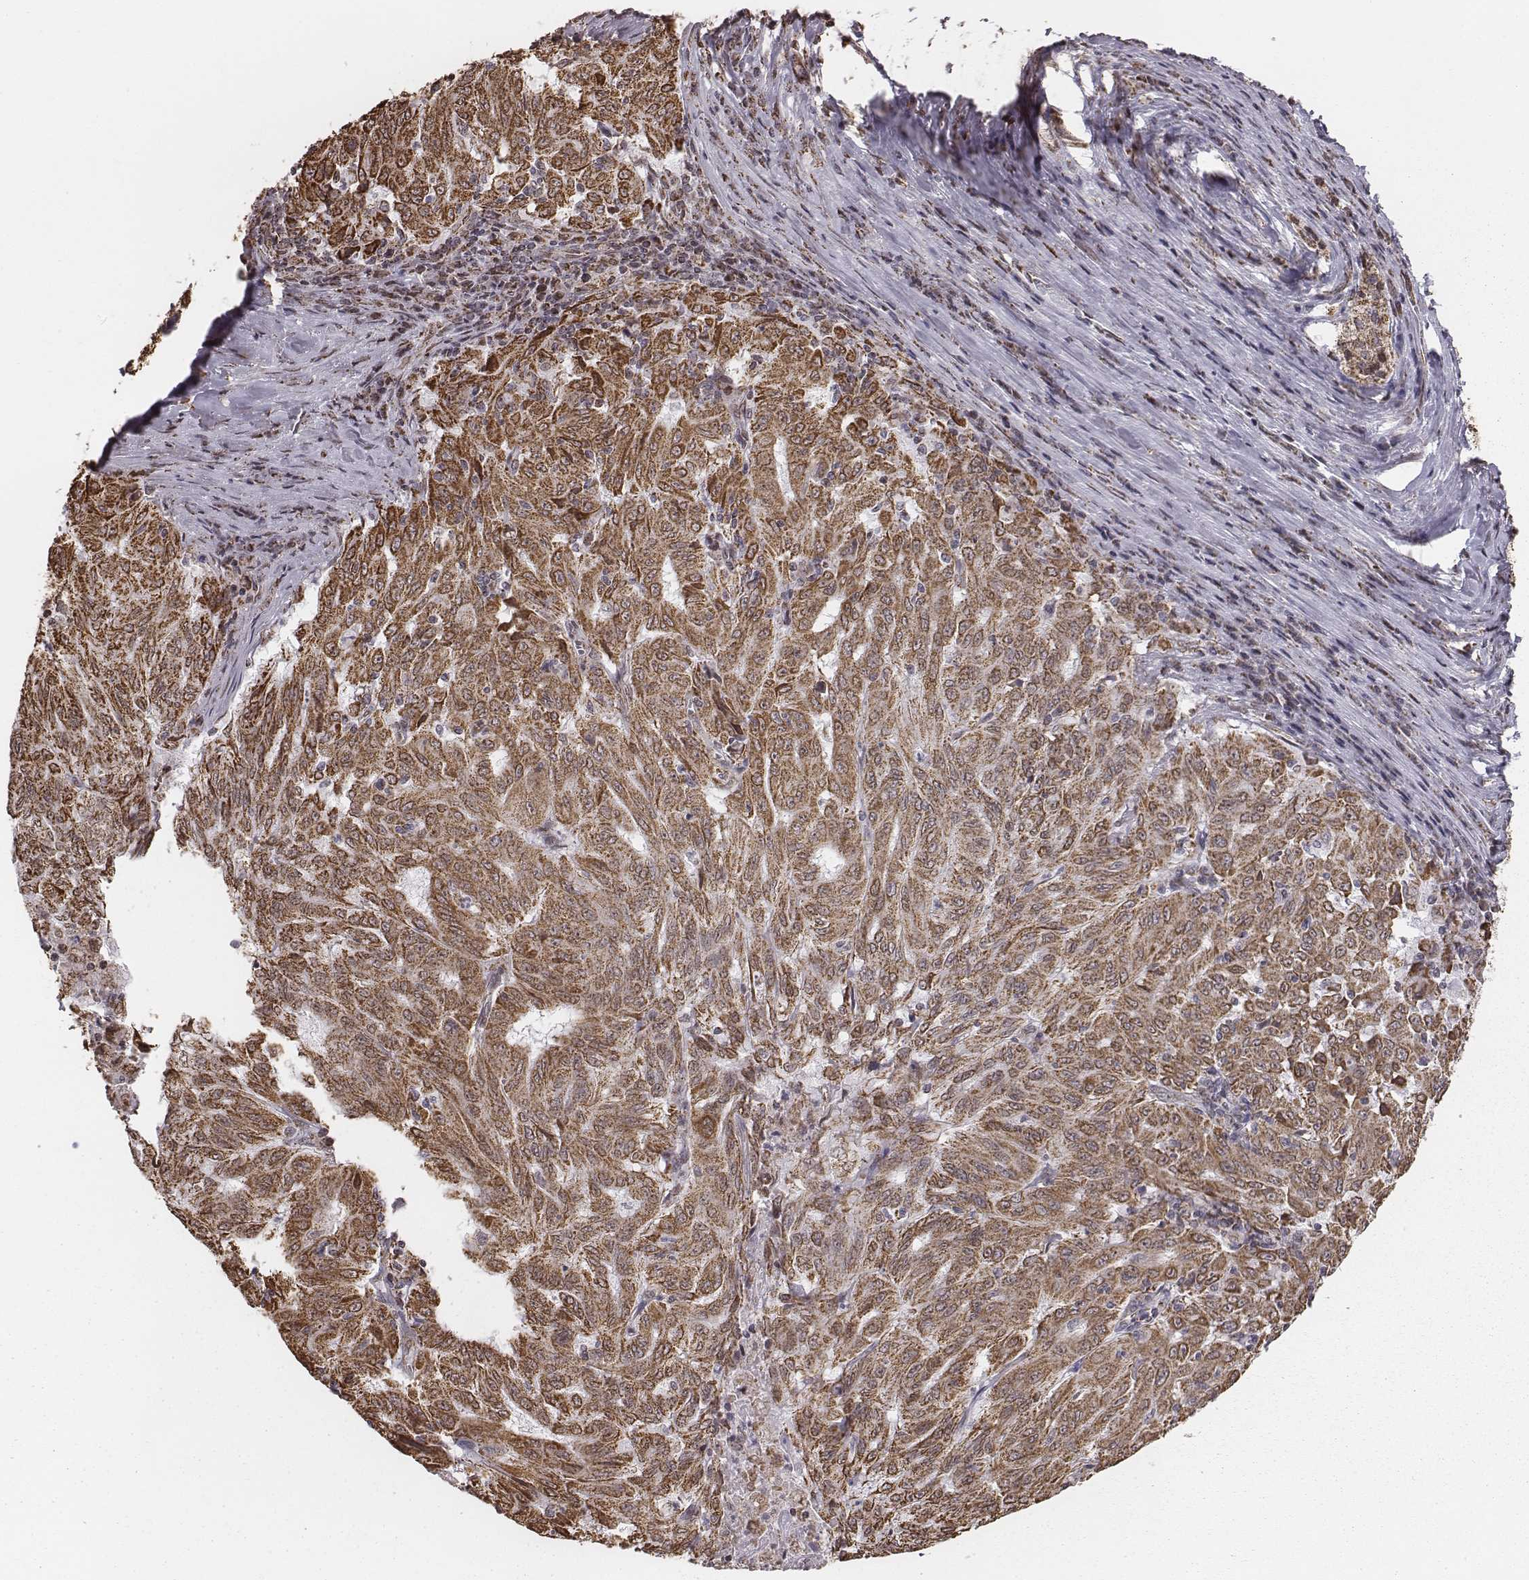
{"staining": {"intensity": "moderate", "quantity": ">75%", "location": "cytoplasmic/membranous"}, "tissue": "pancreatic cancer", "cell_type": "Tumor cells", "image_type": "cancer", "snomed": [{"axis": "morphology", "description": "Adenocarcinoma, NOS"}, {"axis": "topography", "description": "Pancreas"}], "caption": "This is a photomicrograph of immunohistochemistry (IHC) staining of pancreatic adenocarcinoma, which shows moderate staining in the cytoplasmic/membranous of tumor cells.", "gene": "ACOT2", "patient": {"sex": "male", "age": 63}}